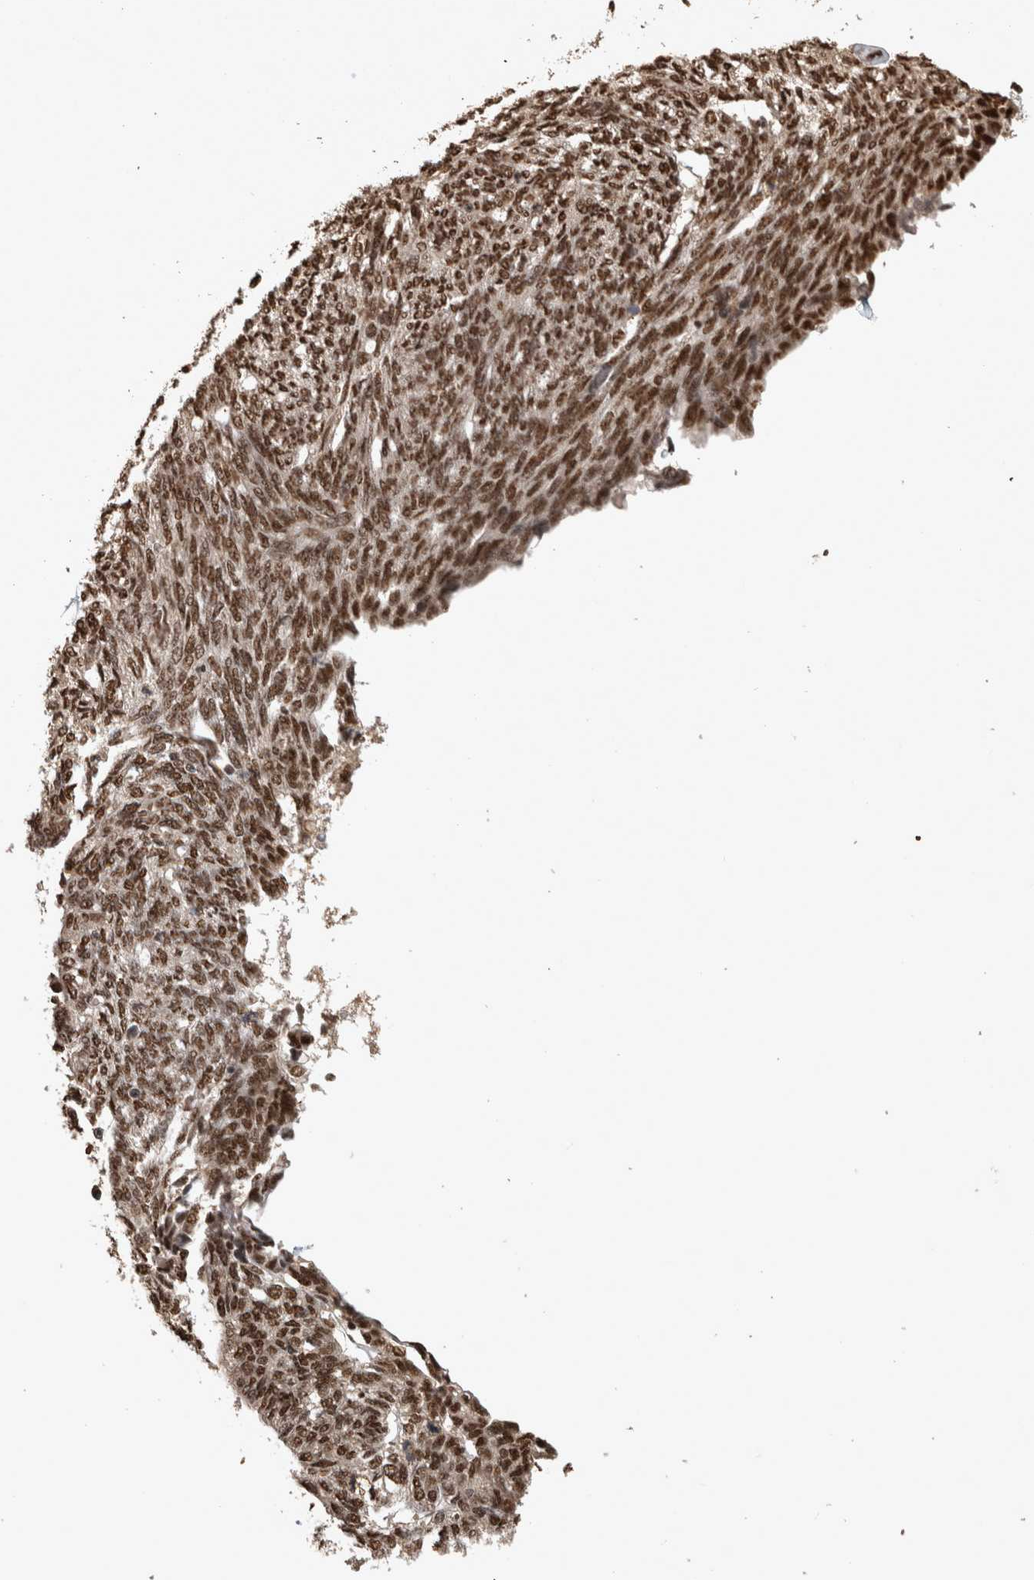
{"staining": {"intensity": "strong", "quantity": ">75%", "location": "nuclear"}, "tissue": "ovarian cancer", "cell_type": "Tumor cells", "image_type": "cancer", "snomed": [{"axis": "morphology", "description": "Cystadenocarcinoma, serous, NOS"}, {"axis": "topography", "description": "Ovary"}], "caption": "Strong nuclear protein staining is present in about >75% of tumor cells in ovarian cancer.", "gene": "RAD50", "patient": {"sex": "female", "age": 79}}